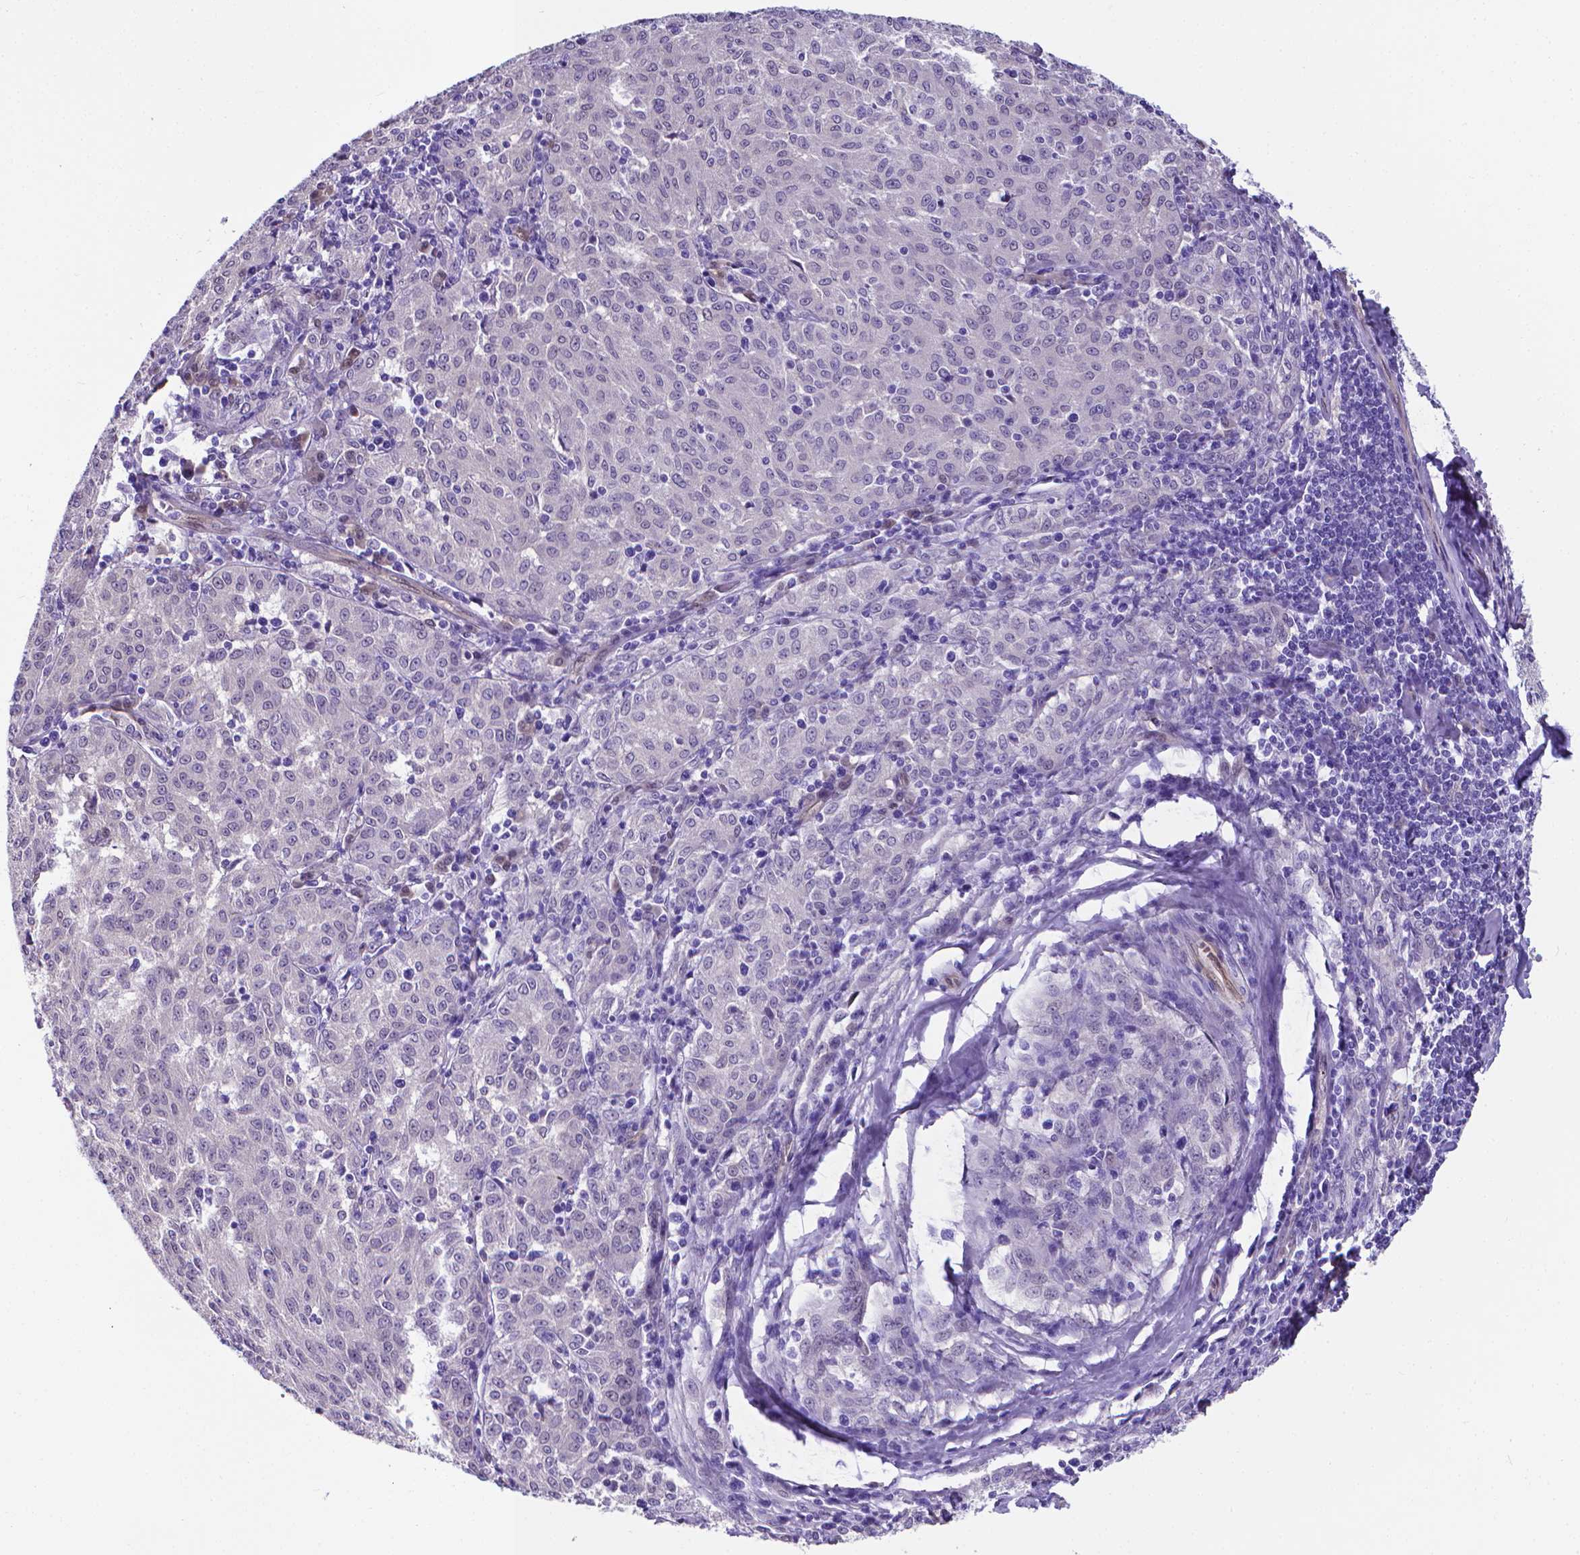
{"staining": {"intensity": "negative", "quantity": "none", "location": "none"}, "tissue": "melanoma", "cell_type": "Tumor cells", "image_type": "cancer", "snomed": [{"axis": "morphology", "description": "Malignant melanoma, NOS"}, {"axis": "topography", "description": "Skin"}], "caption": "The immunohistochemistry (IHC) histopathology image has no significant staining in tumor cells of melanoma tissue.", "gene": "CLIC4", "patient": {"sex": "female", "age": 72}}